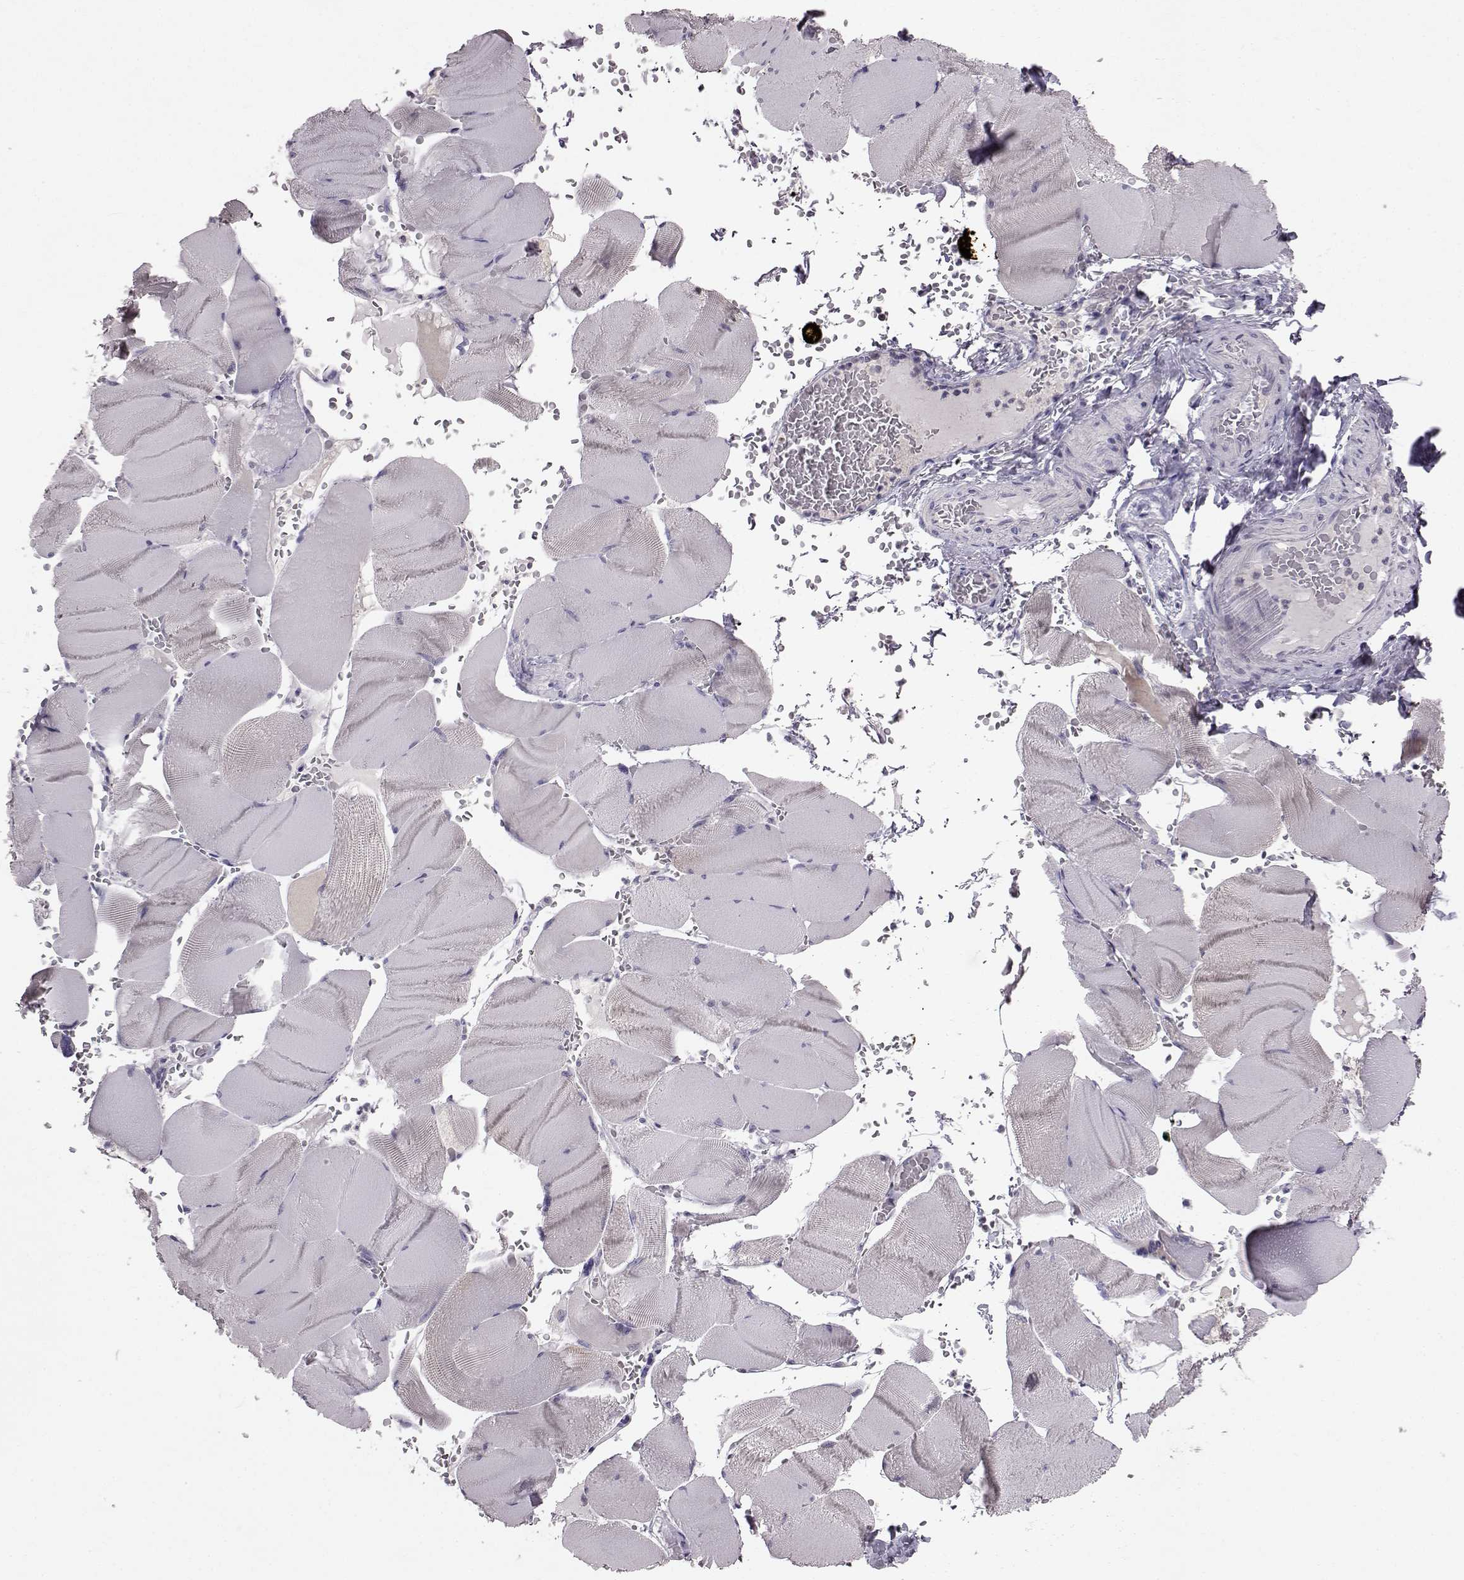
{"staining": {"intensity": "negative", "quantity": "none", "location": "none"}, "tissue": "skeletal muscle", "cell_type": "Myocytes", "image_type": "normal", "snomed": [{"axis": "morphology", "description": "Normal tissue, NOS"}, {"axis": "topography", "description": "Skeletal muscle"}], "caption": "Myocytes show no significant protein expression in benign skeletal muscle. (Brightfield microscopy of DAB immunohistochemistry at high magnification).", "gene": "ADGRG2", "patient": {"sex": "male", "age": 56}}